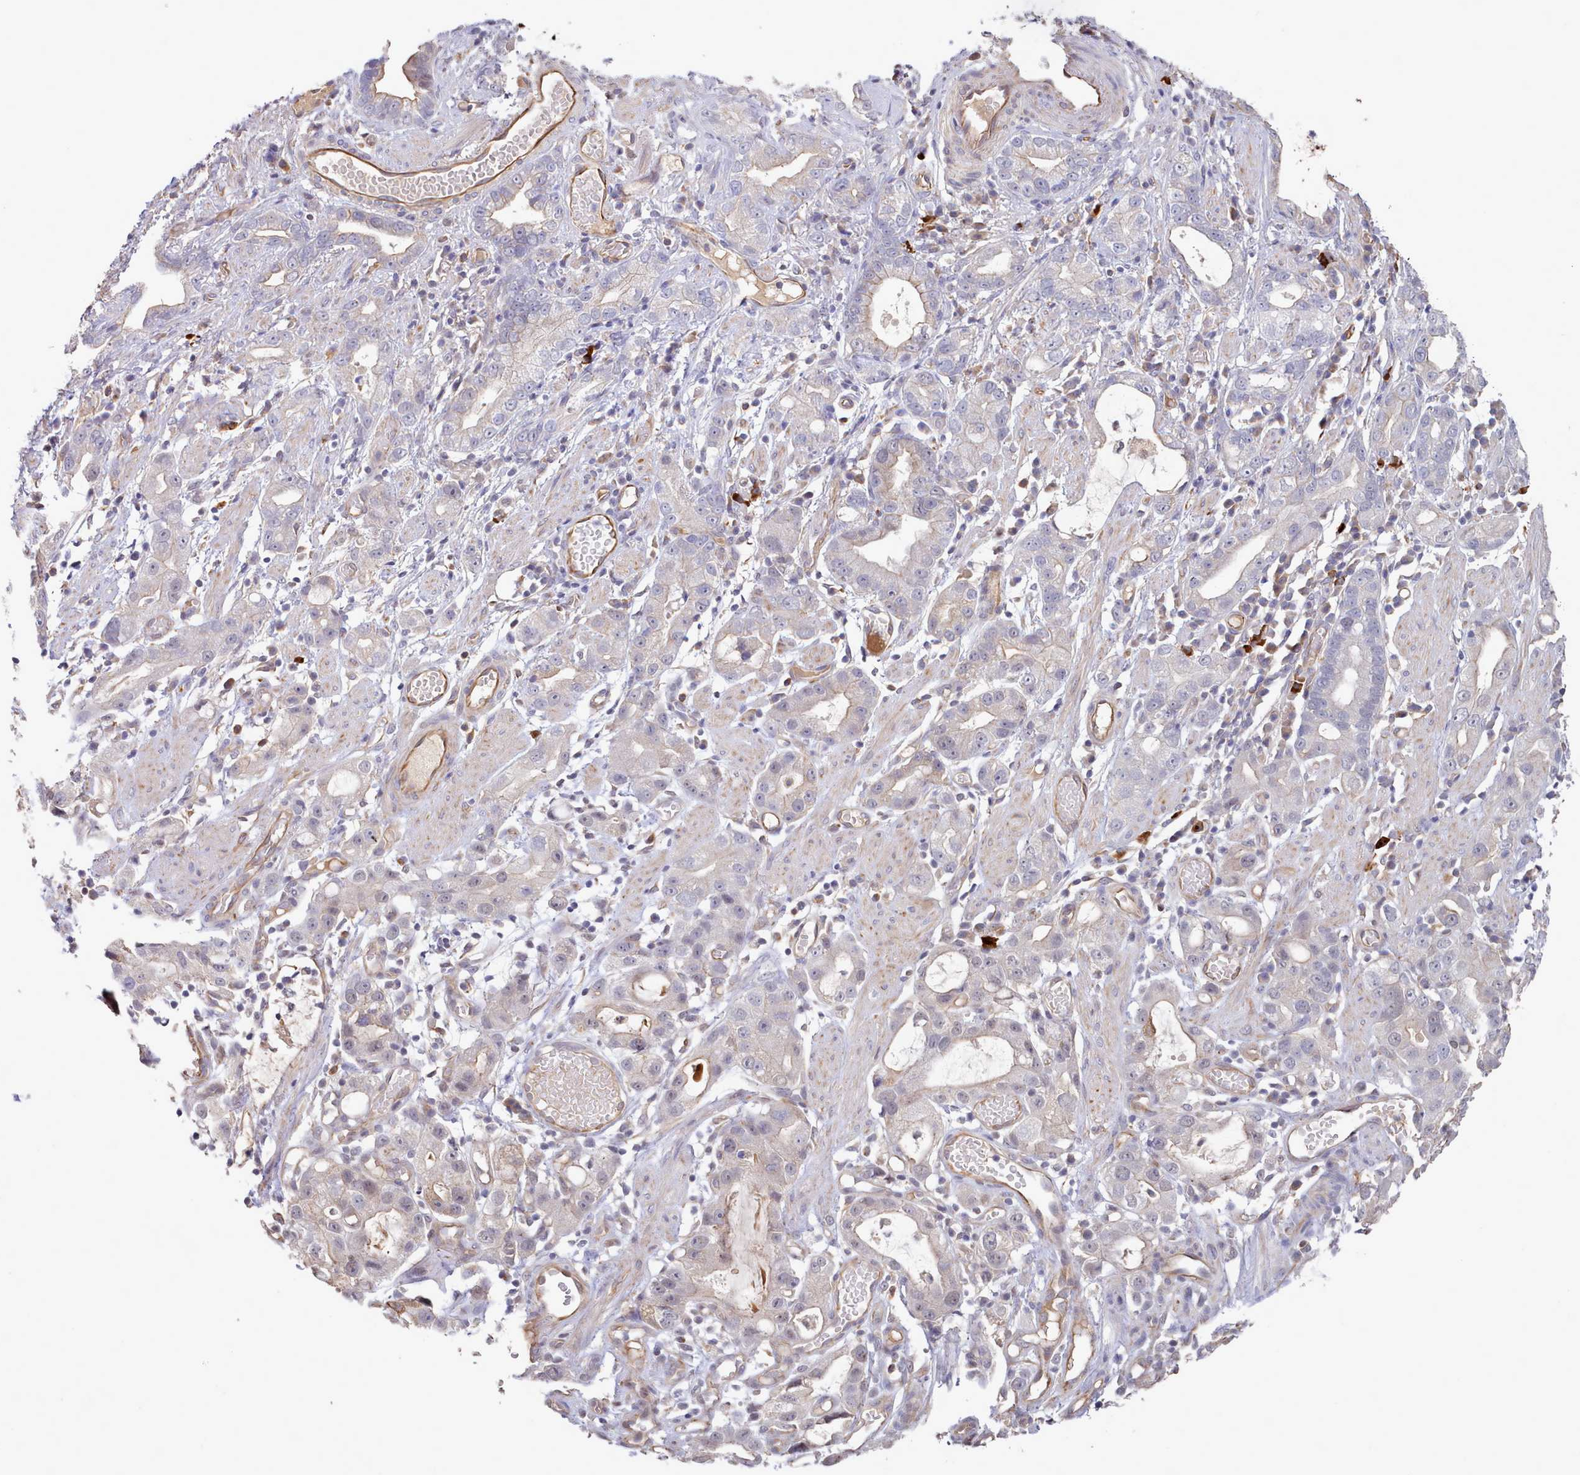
{"staining": {"intensity": "moderate", "quantity": "<25%", "location": "cytoplasmic/membranous"}, "tissue": "stomach cancer", "cell_type": "Tumor cells", "image_type": "cancer", "snomed": [{"axis": "morphology", "description": "Adenocarcinoma, NOS"}, {"axis": "topography", "description": "Stomach"}], "caption": "Approximately <25% of tumor cells in stomach cancer display moderate cytoplasmic/membranous protein expression as visualized by brown immunohistochemical staining.", "gene": "ZC3H13", "patient": {"sex": "male", "age": 55}}